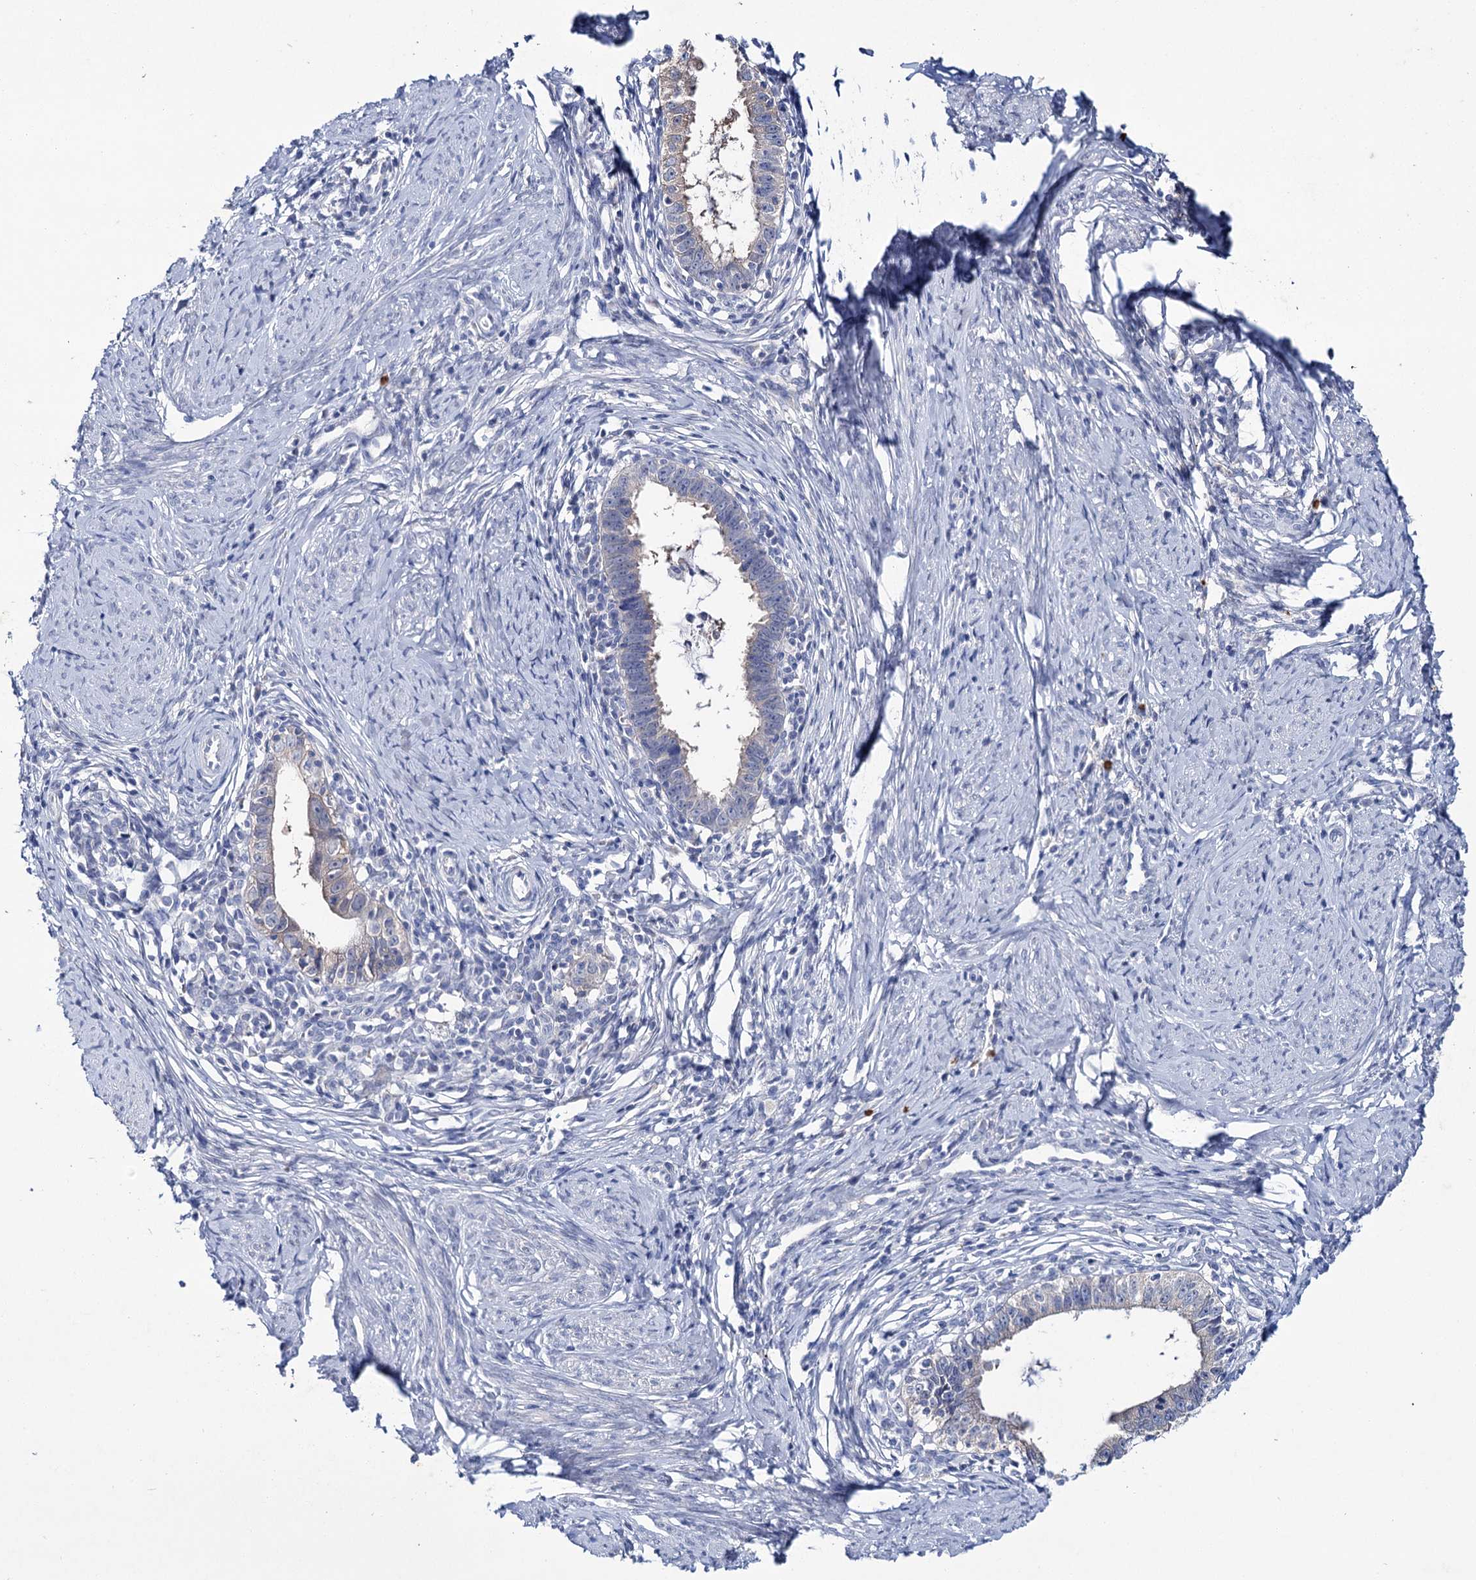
{"staining": {"intensity": "negative", "quantity": "none", "location": "none"}, "tissue": "cervical cancer", "cell_type": "Tumor cells", "image_type": "cancer", "snomed": [{"axis": "morphology", "description": "Adenocarcinoma, NOS"}, {"axis": "topography", "description": "Cervix"}], "caption": "Adenocarcinoma (cervical) stained for a protein using immunohistochemistry exhibits no expression tumor cells.", "gene": "LYZL4", "patient": {"sex": "female", "age": 36}}